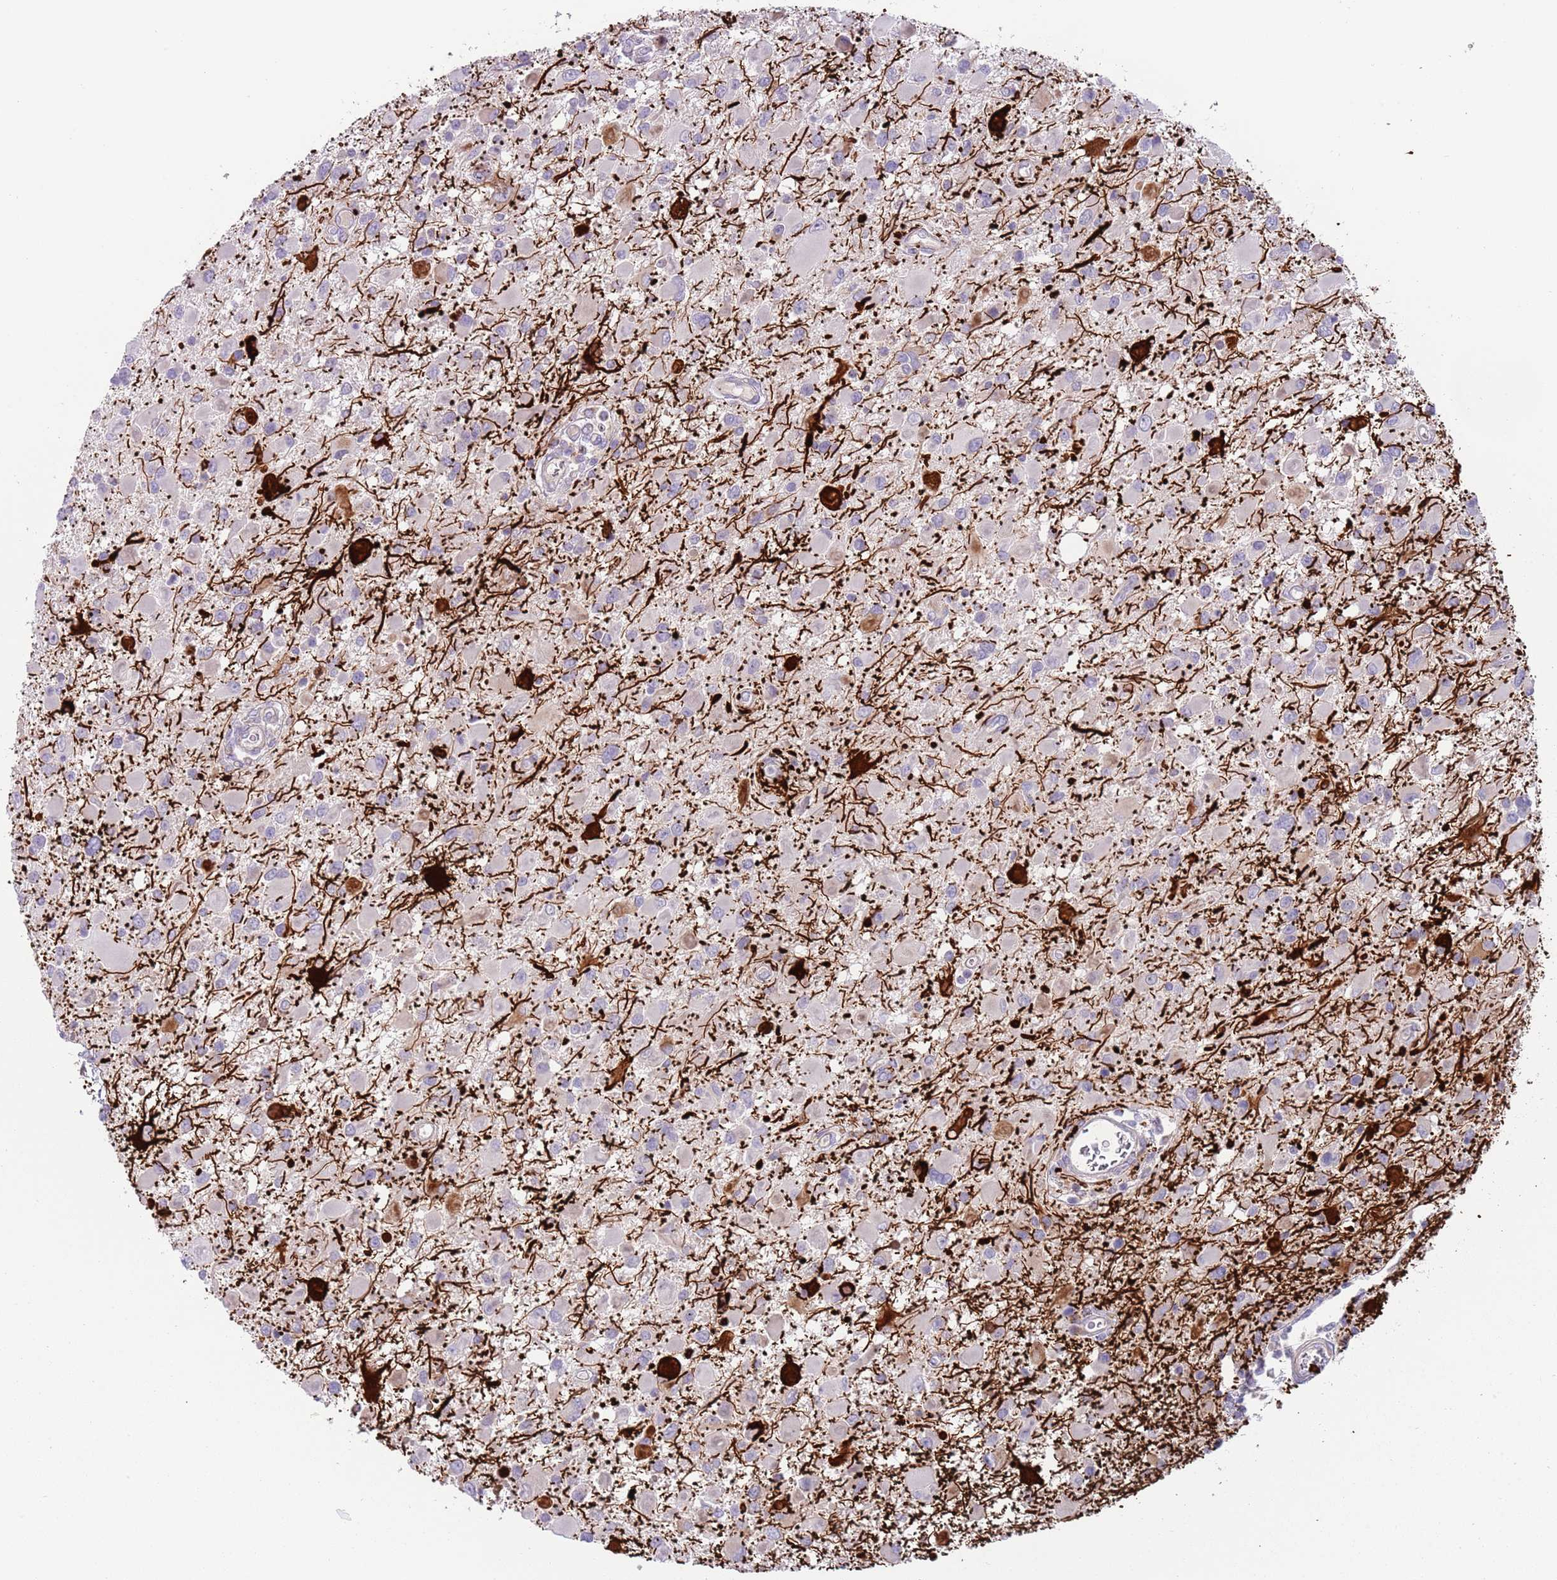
{"staining": {"intensity": "negative", "quantity": "none", "location": "none"}, "tissue": "glioma", "cell_type": "Tumor cells", "image_type": "cancer", "snomed": [{"axis": "morphology", "description": "Glioma, malignant, High grade"}, {"axis": "topography", "description": "Brain"}], "caption": "Immunohistochemistry (IHC) of malignant glioma (high-grade) shows no staining in tumor cells.", "gene": "LRRN3", "patient": {"sex": "male", "age": 53}}